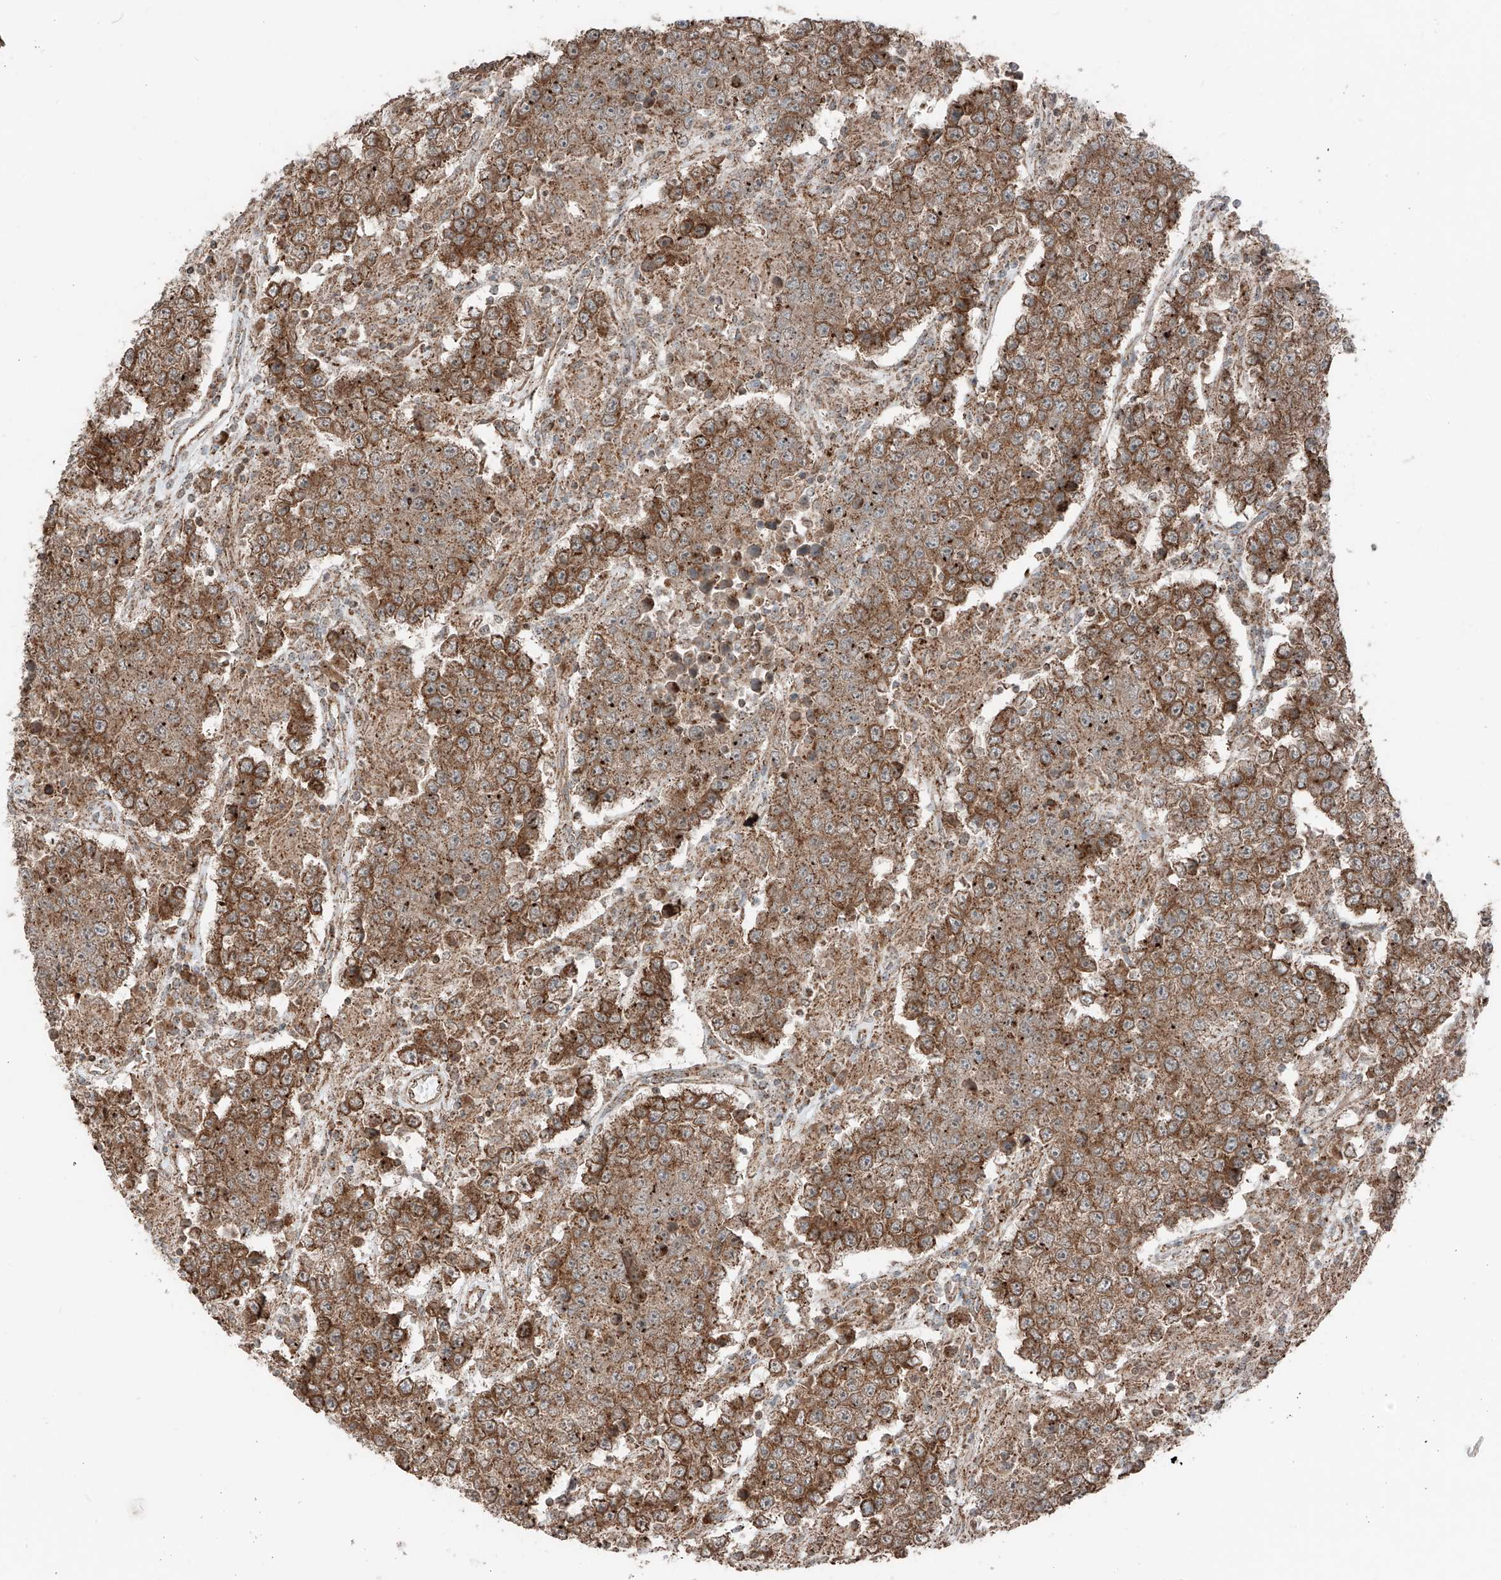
{"staining": {"intensity": "moderate", "quantity": ">75%", "location": "cytoplasmic/membranous"}, "tissue": "testis cancer", "cell_type": "Tumor cells", "image_type": "cancer", "snomed": [{"axis": "morphology", "description": "Normal tissue, NOS"}, {"axis": "morphology", "description": "Urothelial carcinoma, High grade"}, {"axis": "morphology", "description": "Seminoma, NOS"}, {"axis": "morphology", "description": "Carcinoma, Embryonal, NOS"}, {"axis": "topography", "description": "Urinary bladder"}, {"axis": "topography", "description": "Testis"}], "caption": "Human testis cancer stained for a protein (brown) demonstrates moderate cytoplasmic/membranous positive expression in about >75% of tumor cells.", "gene": "CEP162", "patient": {"sex": "male", "age": 41}}